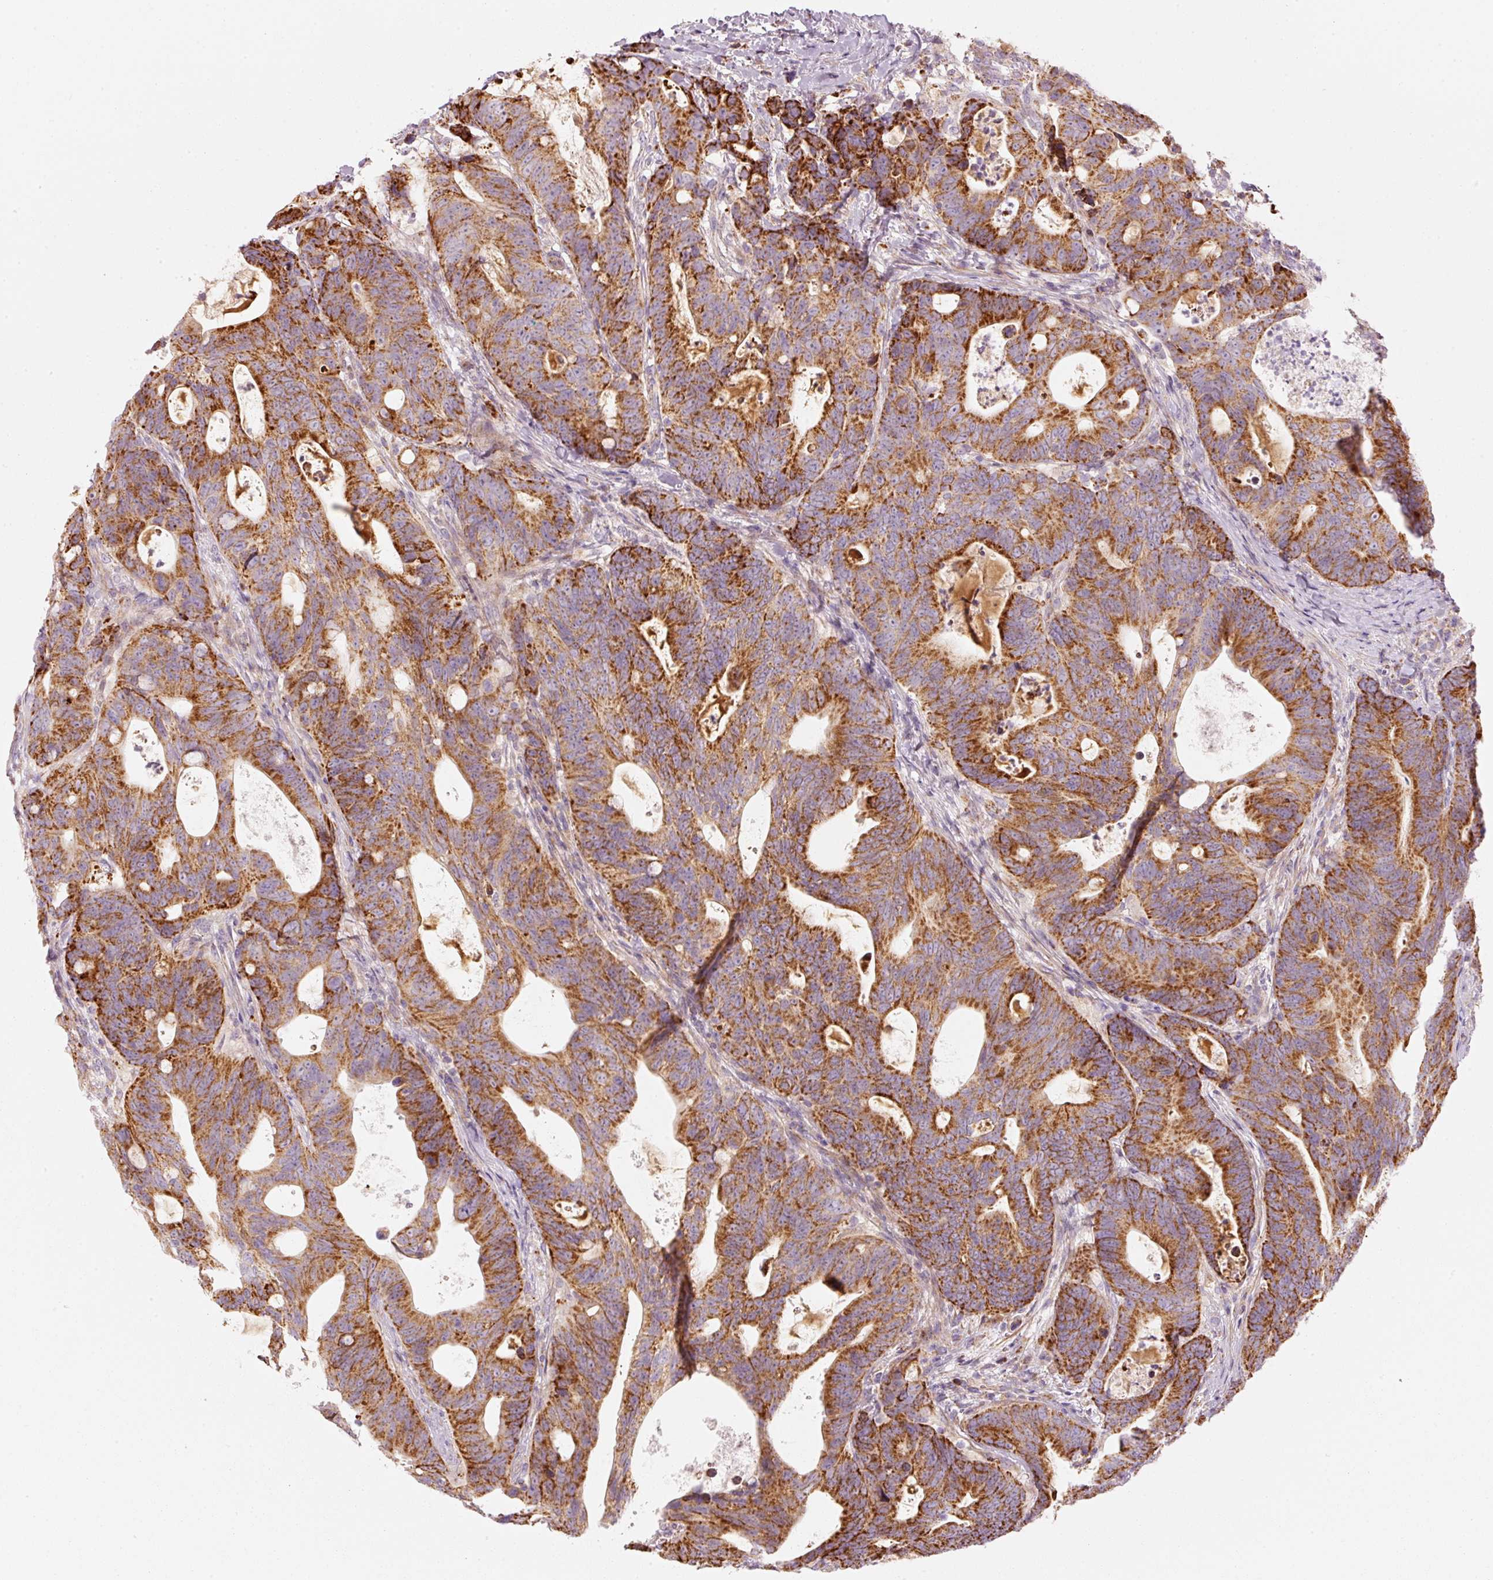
{"staining": {"intensity": "strong", "quantity": ">75%", "location": "cytoplasmic/membranous"}, "tissue": "colorectal cancer", "cell_type": "Tumor cells", "image_type": "cancer", "snomed": [{"axis": "morphology", "description": "Adenocarcinoma, NOS"}, {"axis": "topography", "description": "Colon"}], "caption": "An immunohistochemistry histopathology image of neoplastic tissue is shown. Protein staining in brown shows strong cytoplasmic/membranous positivity in colorectal cancer (adenocarcinoma) within tumor cells. (DAB IHC with brightfield microscopy, high magnification).", "gene": "C17orf98", "patient": {"sex": "female", "age": 82}}